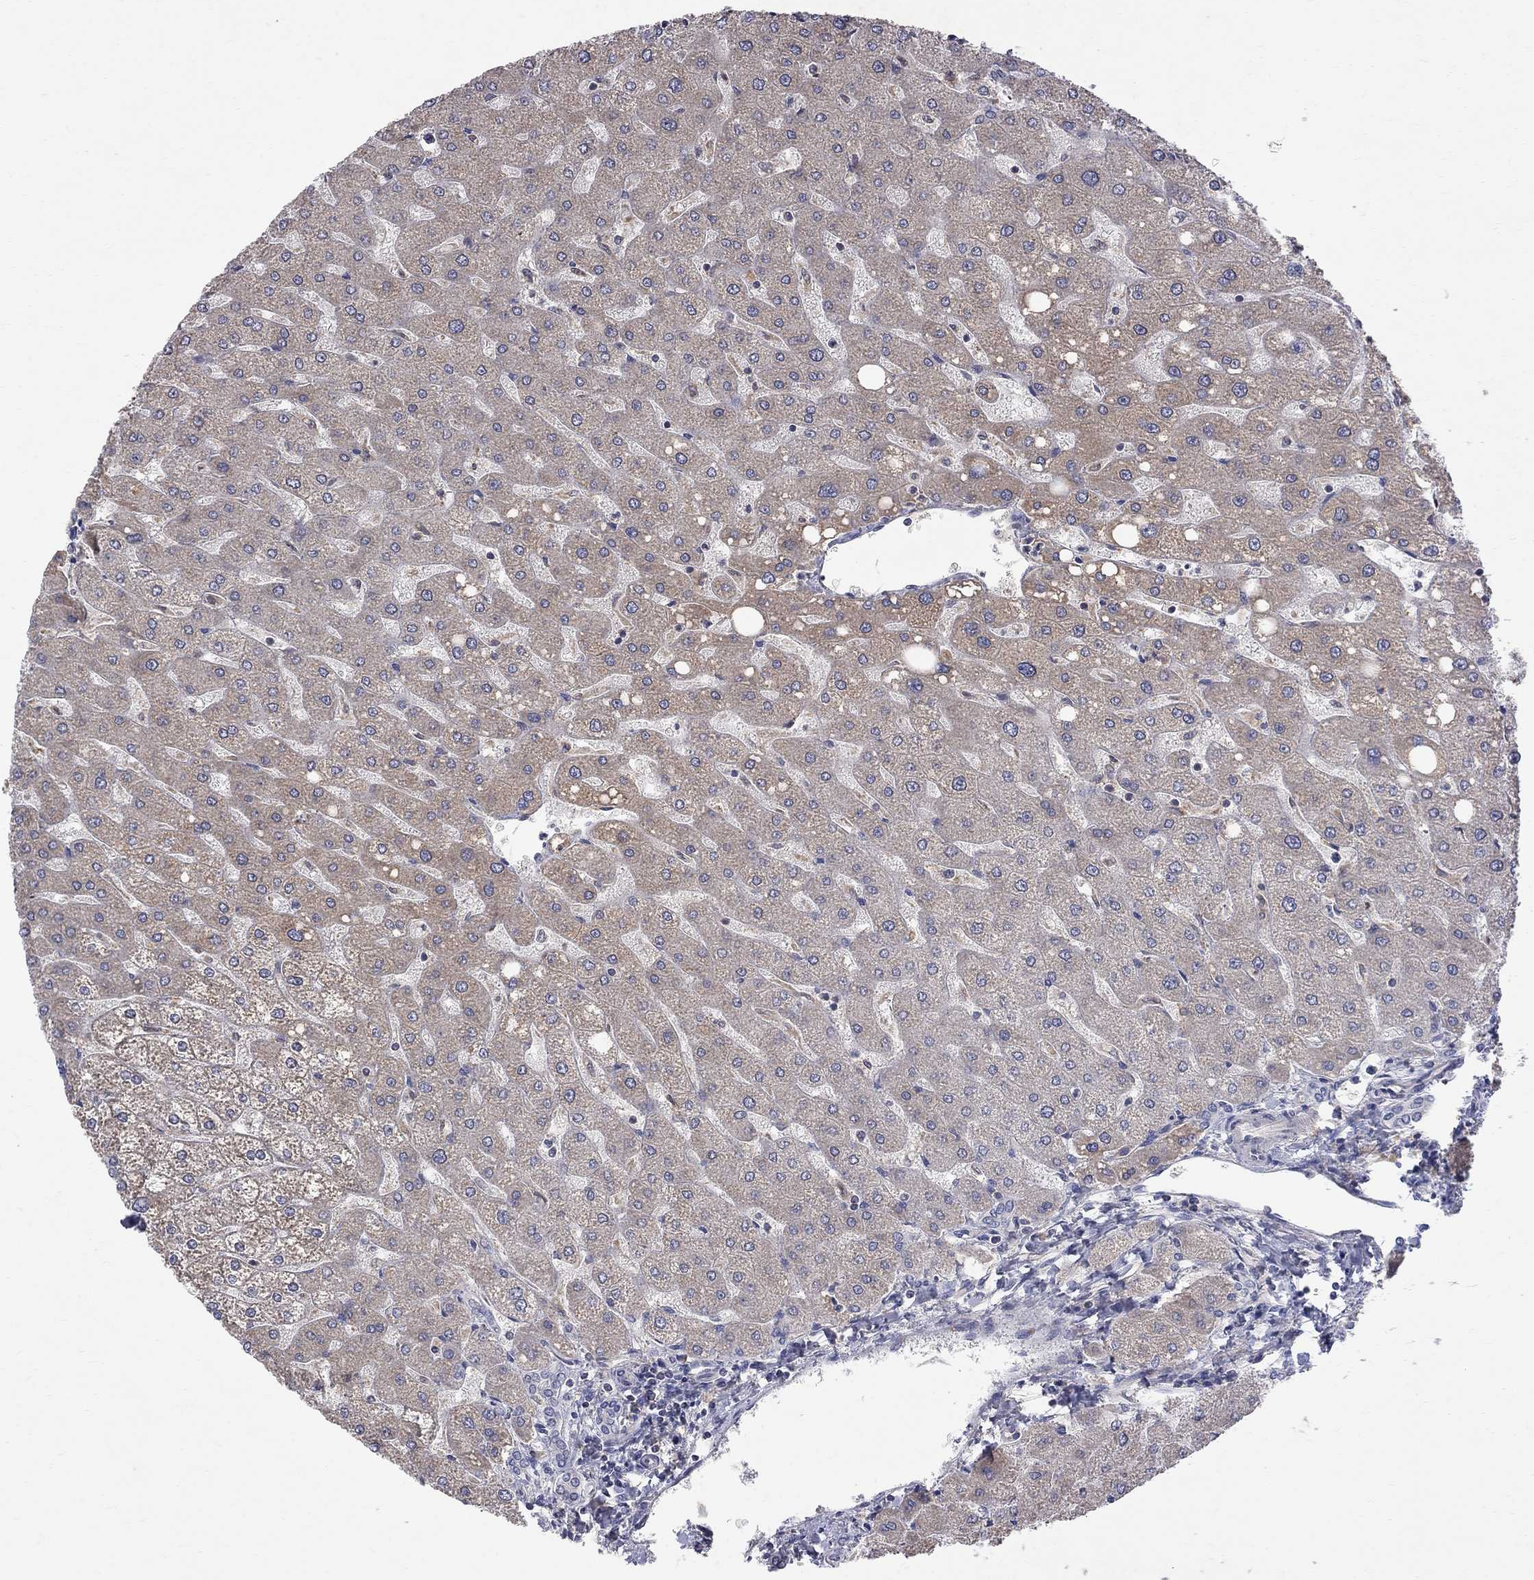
{"staining": {"intensity": "negative", "quantity": "none", "location": "none"}, "tissue": "liver", "cell_type": "Cholangiocytes", "image_type": "normal", "snomed": [{"axis": "morphology", "description": "Normal tissue, NOS"}, {"axis": "topography", "description": "Liver"}], "caption": "There is no significant expression in cholangiocytes of liver. Nuclei are stained in blue.", "gene": "ABI3", "patient": {"sex": "male", "age": 67}}